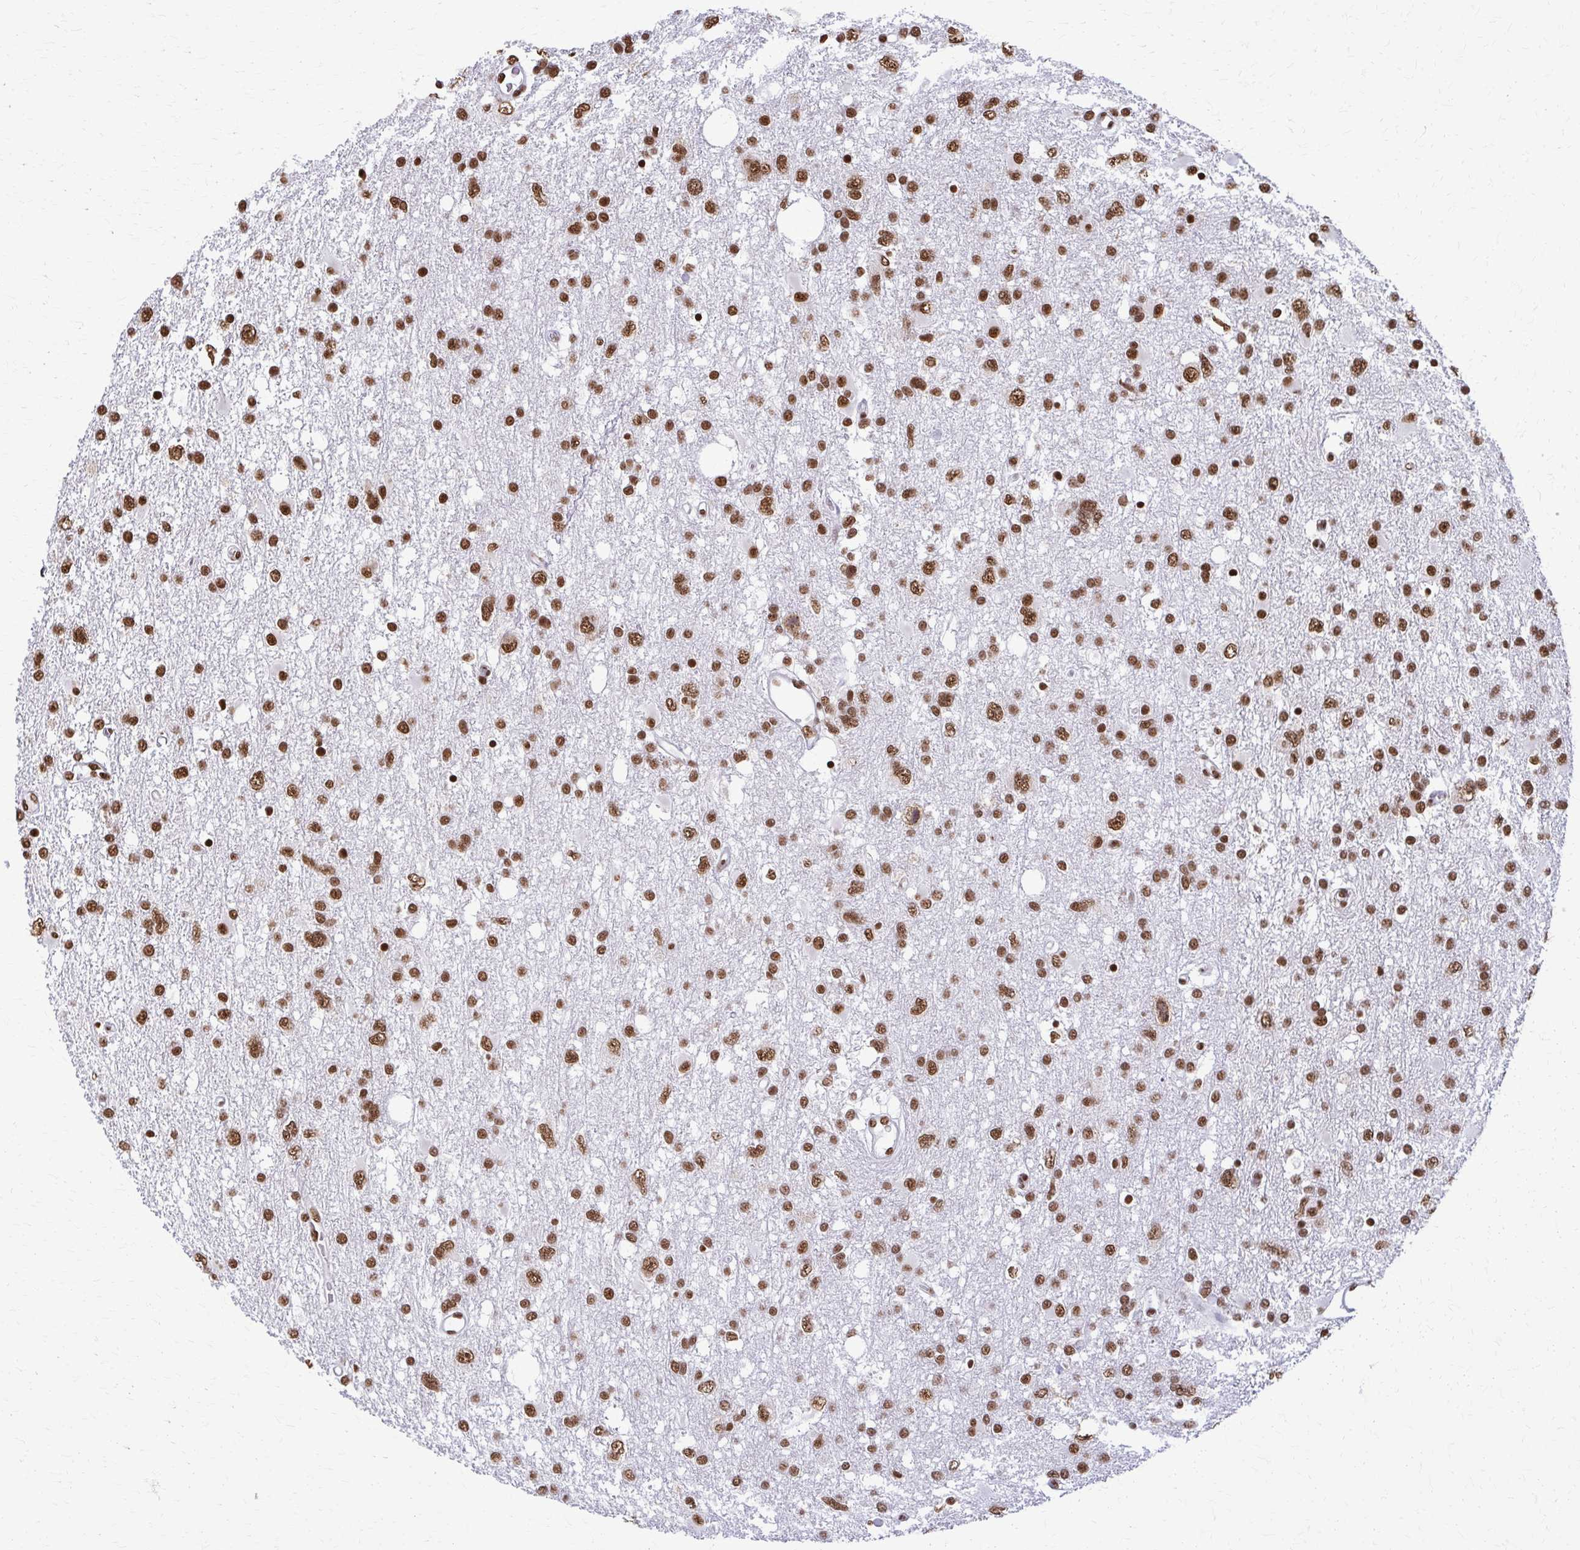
{"staining": {"intensity": "moderate", "quantity": ">75%", "location": "nuclear"}, "tissue": "glioma", "cell_type": "Tumor cells", "image_type": "cancer", "snomed": [{"axis": "morphology", "description": "Glioma, malignant, High grade"}, {"axis": "topography", "description": "Brain"}], "caption": "A brown stain shows moderate nuclear staining of a protein in malignant glioma (high-grade) tumor cells.", "gene": "SNRPA", "patient": {"sex": "male", "age": 61}}